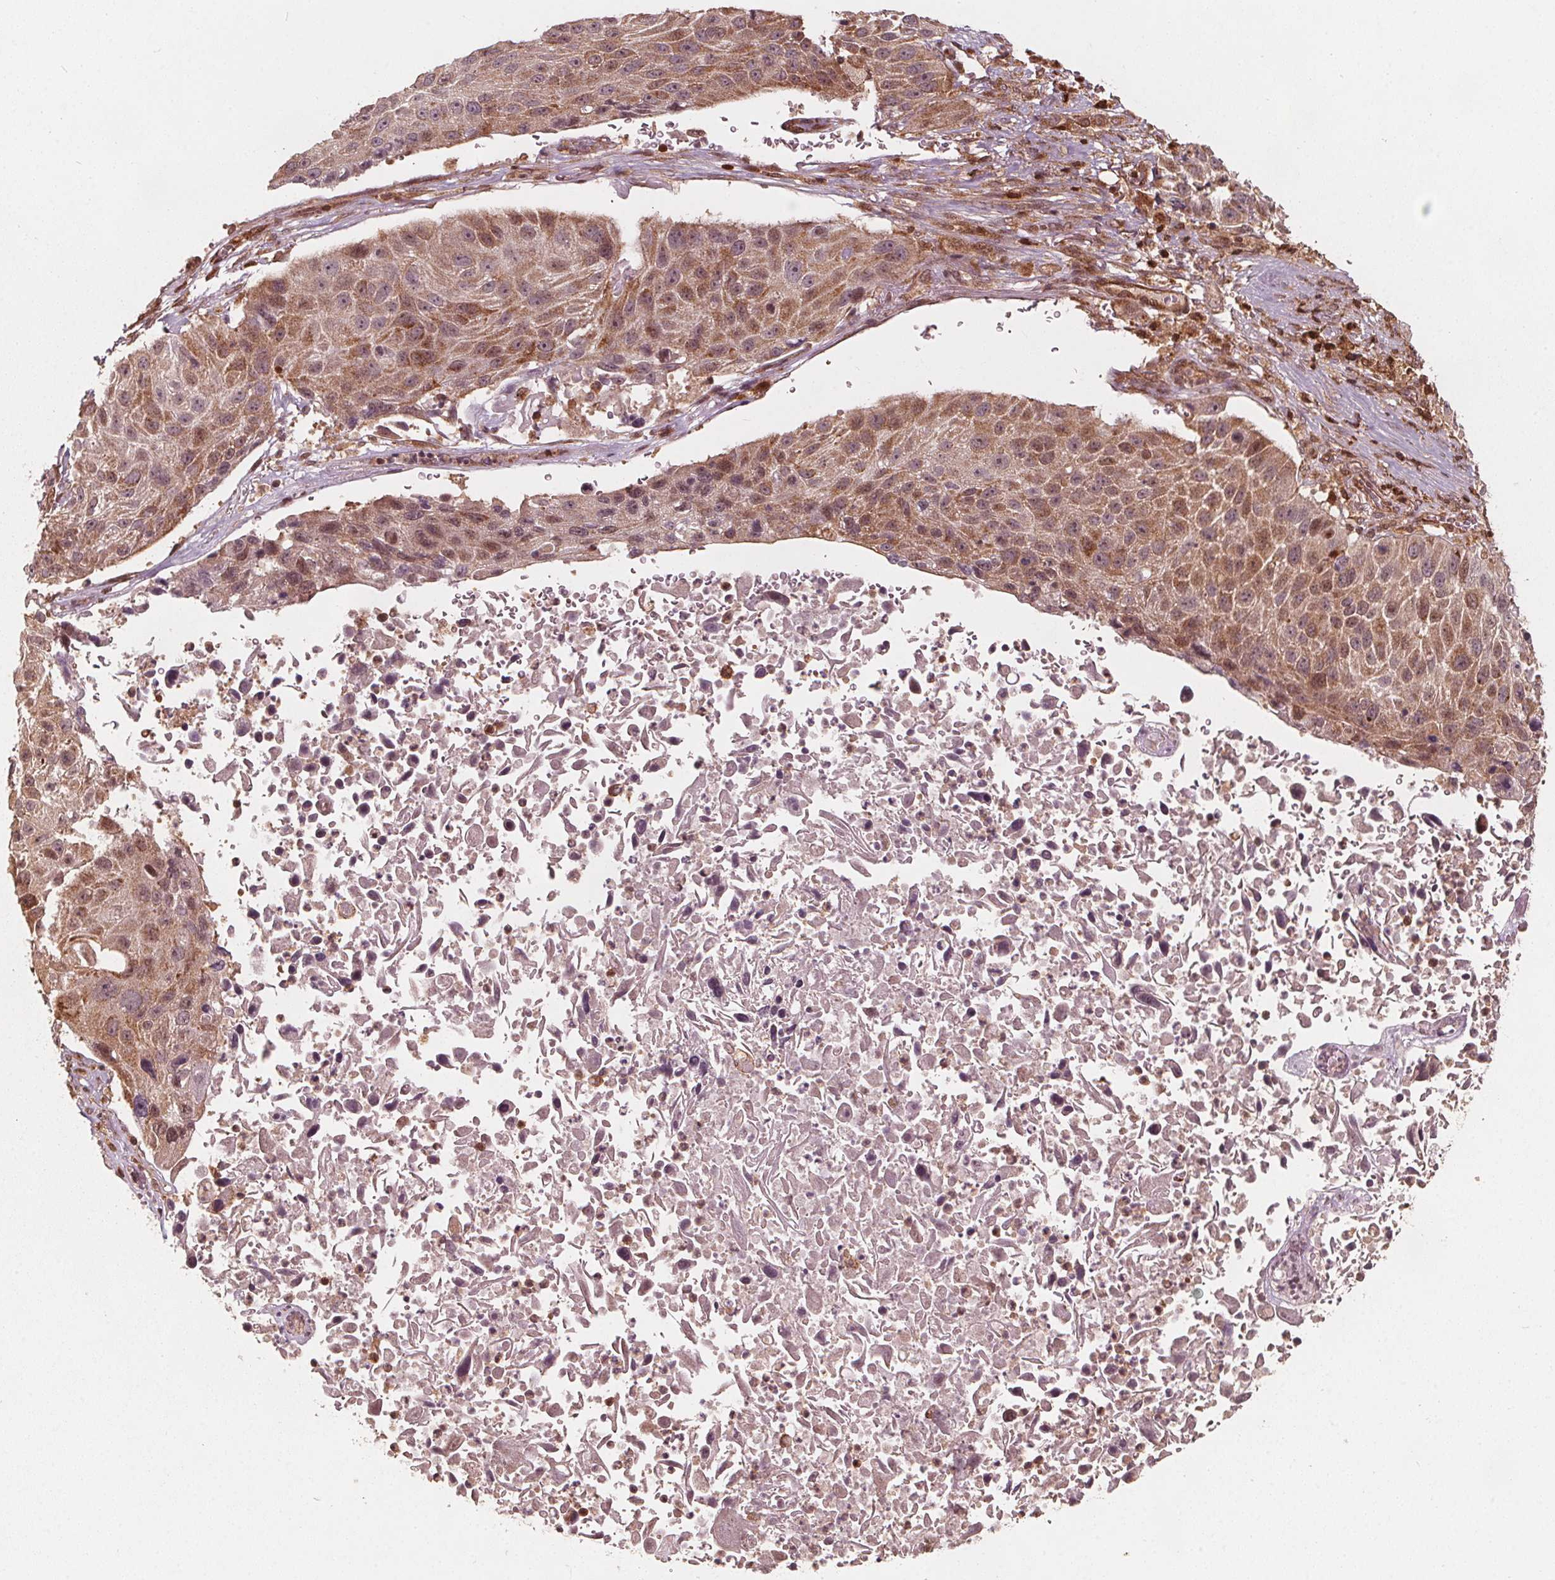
{"staining": {"intensity": "moderate", "quantity": ">75%", "location": "cytoplasmic/membranous"}, "tissue": "lung cancer", "cell_type": "Tumor cells", "image_type": "cancer", "snomed": [{"axis": "morphology", "description": "Normal morphology"}, {"axis": "morphology", "description": "Squamous cell carcinoma, NOS"}, {"axis": "topography", "description": "Lymph node"}, {"axis": "topography", "description": "Lung"}], "caption": "An image of human lung cancer stained for a protein reveals moderate cytoplasmic/membranous brown staining in tumor cells.", "gene": "AIP", "patient": {"sex": "male", "age": 67}}